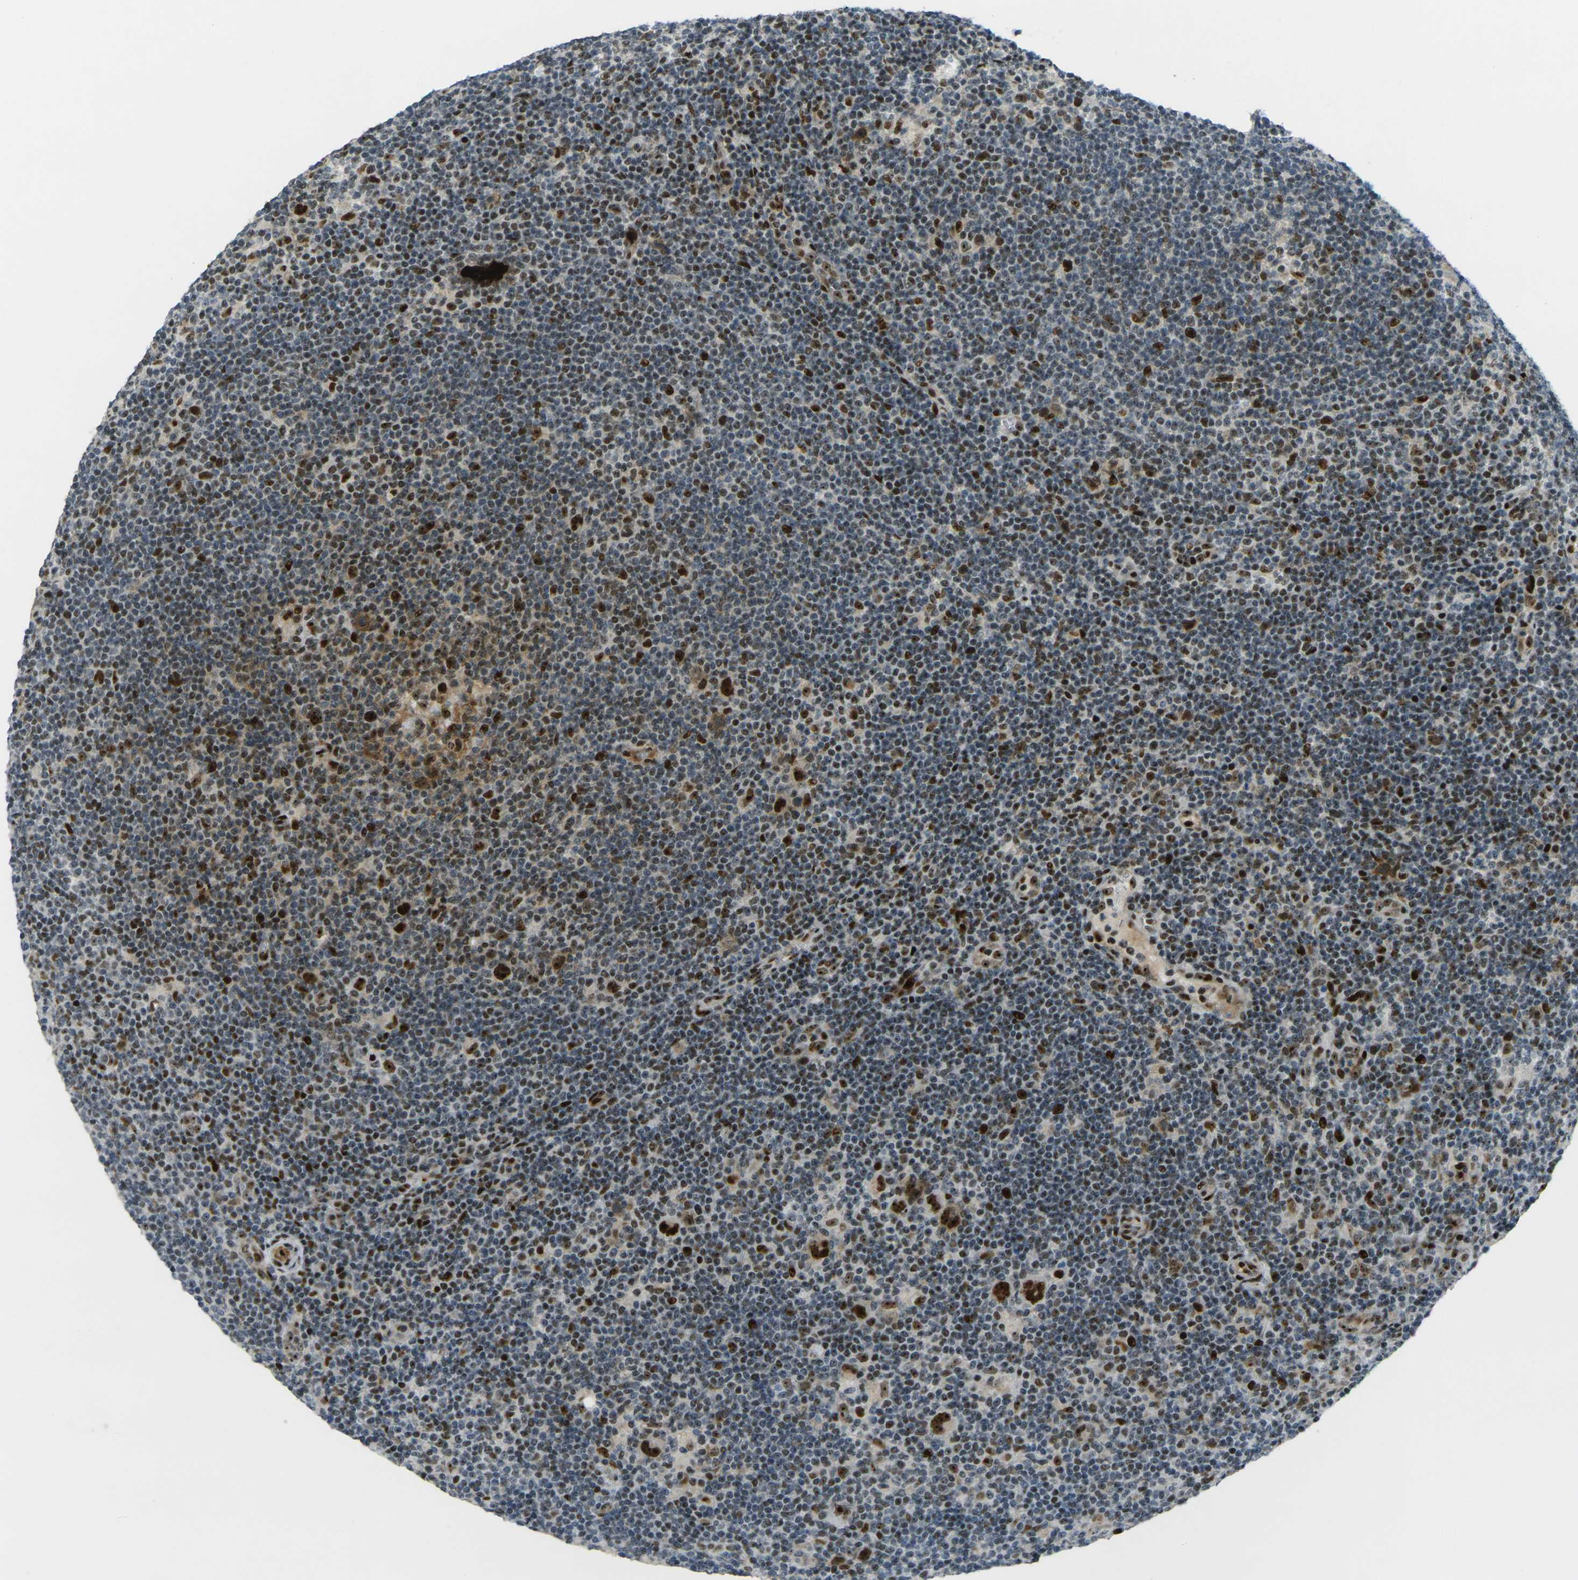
{"staining": {"intensity": "strong", "quantity": ">75%", "location": "nuclear"}, "tissue": "lymphoma", "cell_type": "Tumor cells", "image_type": "cancer", "snomed": [{"axis": "morphology", "description": "Hodgkin's disease, NOS"}, {"axis": "topography", "description": "Lymph node"}], "caption": "Lymphoma was stained to show a protein in brown. There is high levels of strong nuclear staining in approximately >75% of tumor cells.", "gene": "UBE2C", "patient": {"sex": "female", "age": 57}}